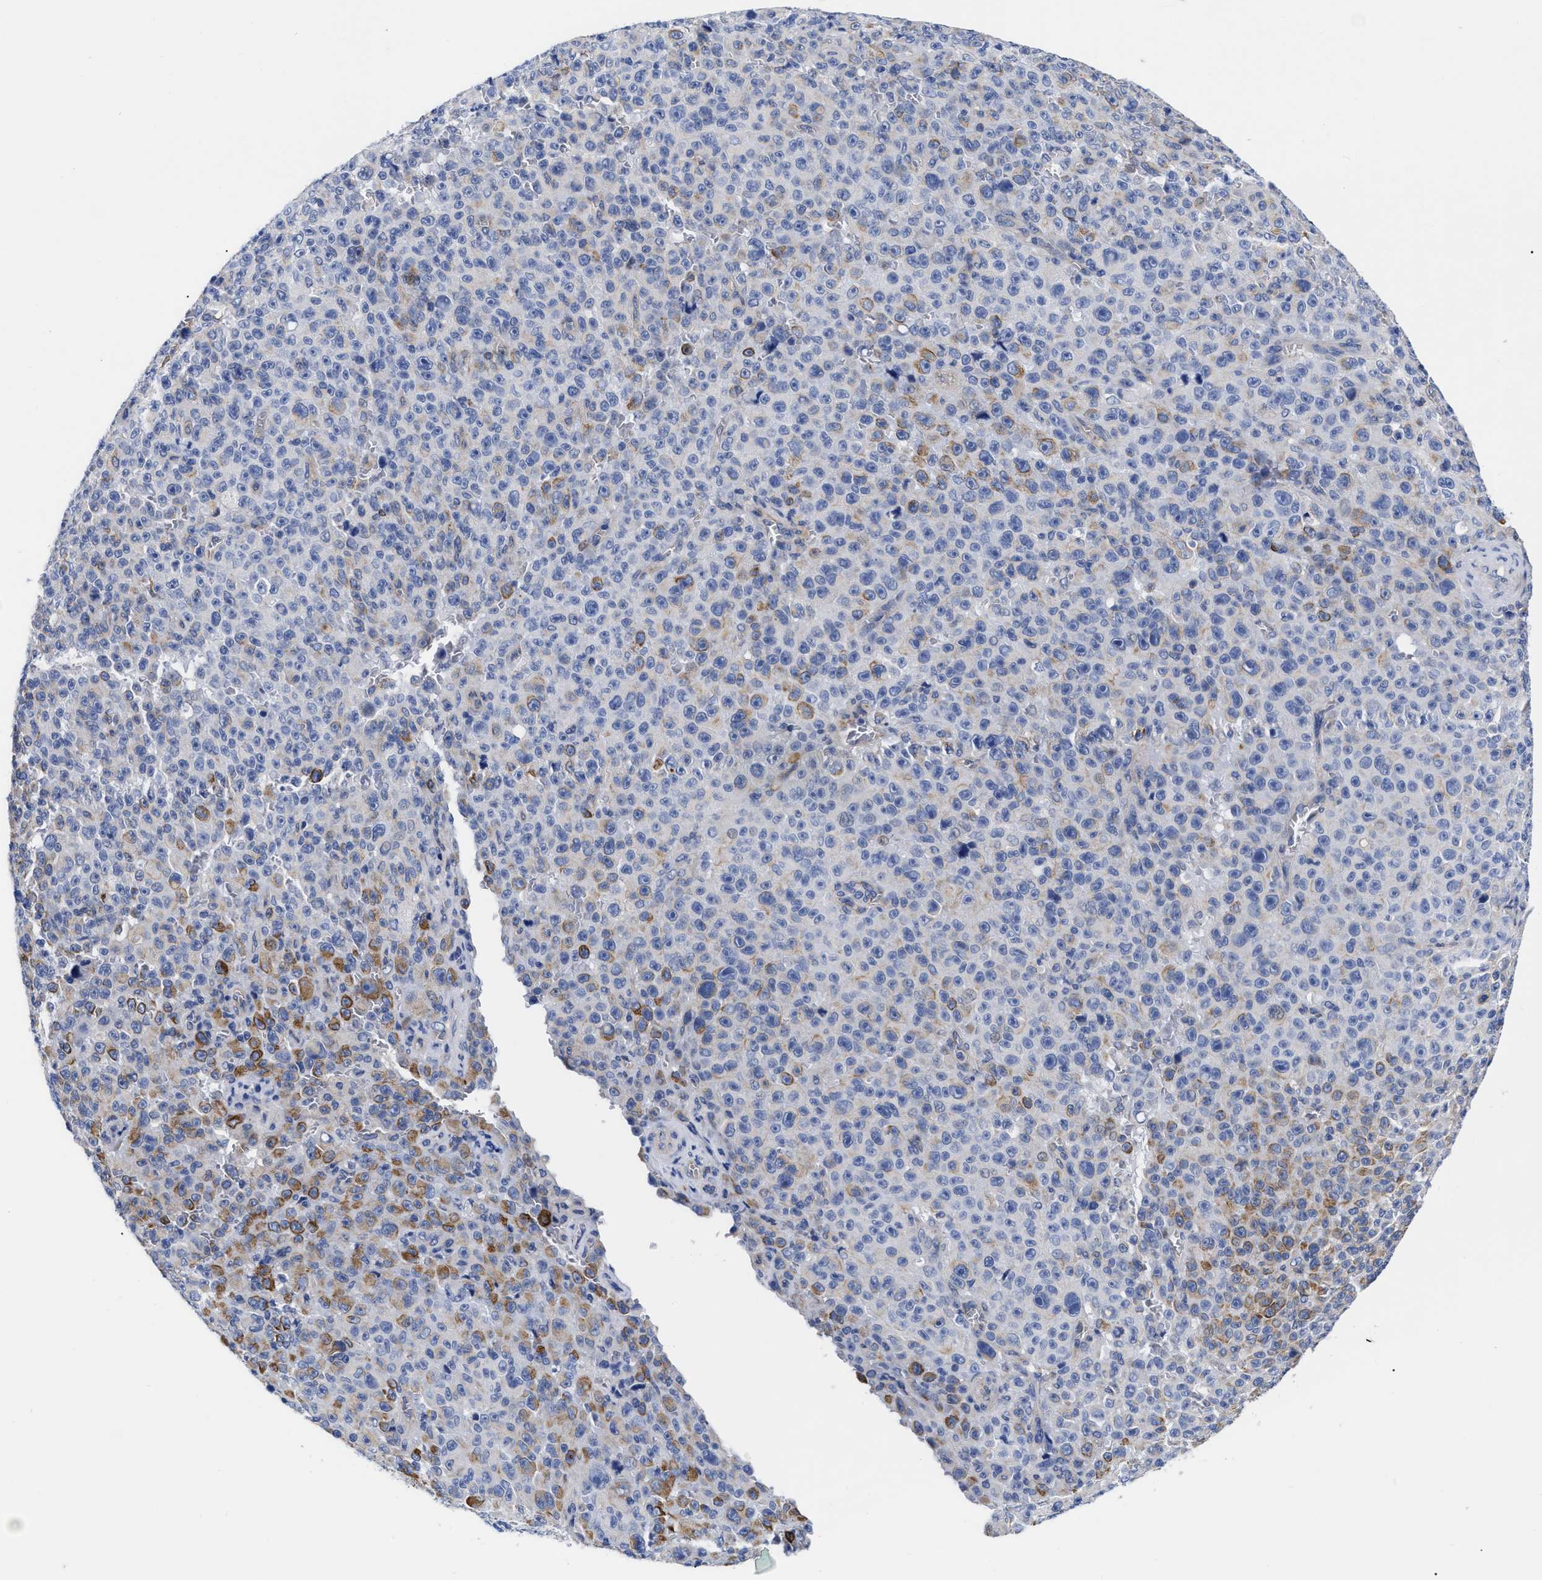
{"staining": {"intensity": "moderate", "quantity": "25%-75%", "location": "cytoplasmic/membranous"}, "tissue": "melanoma", "cell_type": "Tumor cells", "image_type": "cancer", "snomed": [{"axis": "morphology", "description": "Malignant melanoma, NOS"}, {"axis": "topography", "description": "Skin"}], "caption": "There is medium levels of moderate cytoplasmic/membranous positivity in tumor cells of melanoma, as demonstrated by immunohistochemical staining (brown color).", "gene": "IRAG2", "patient": {"sex": "female", "age": 82}}